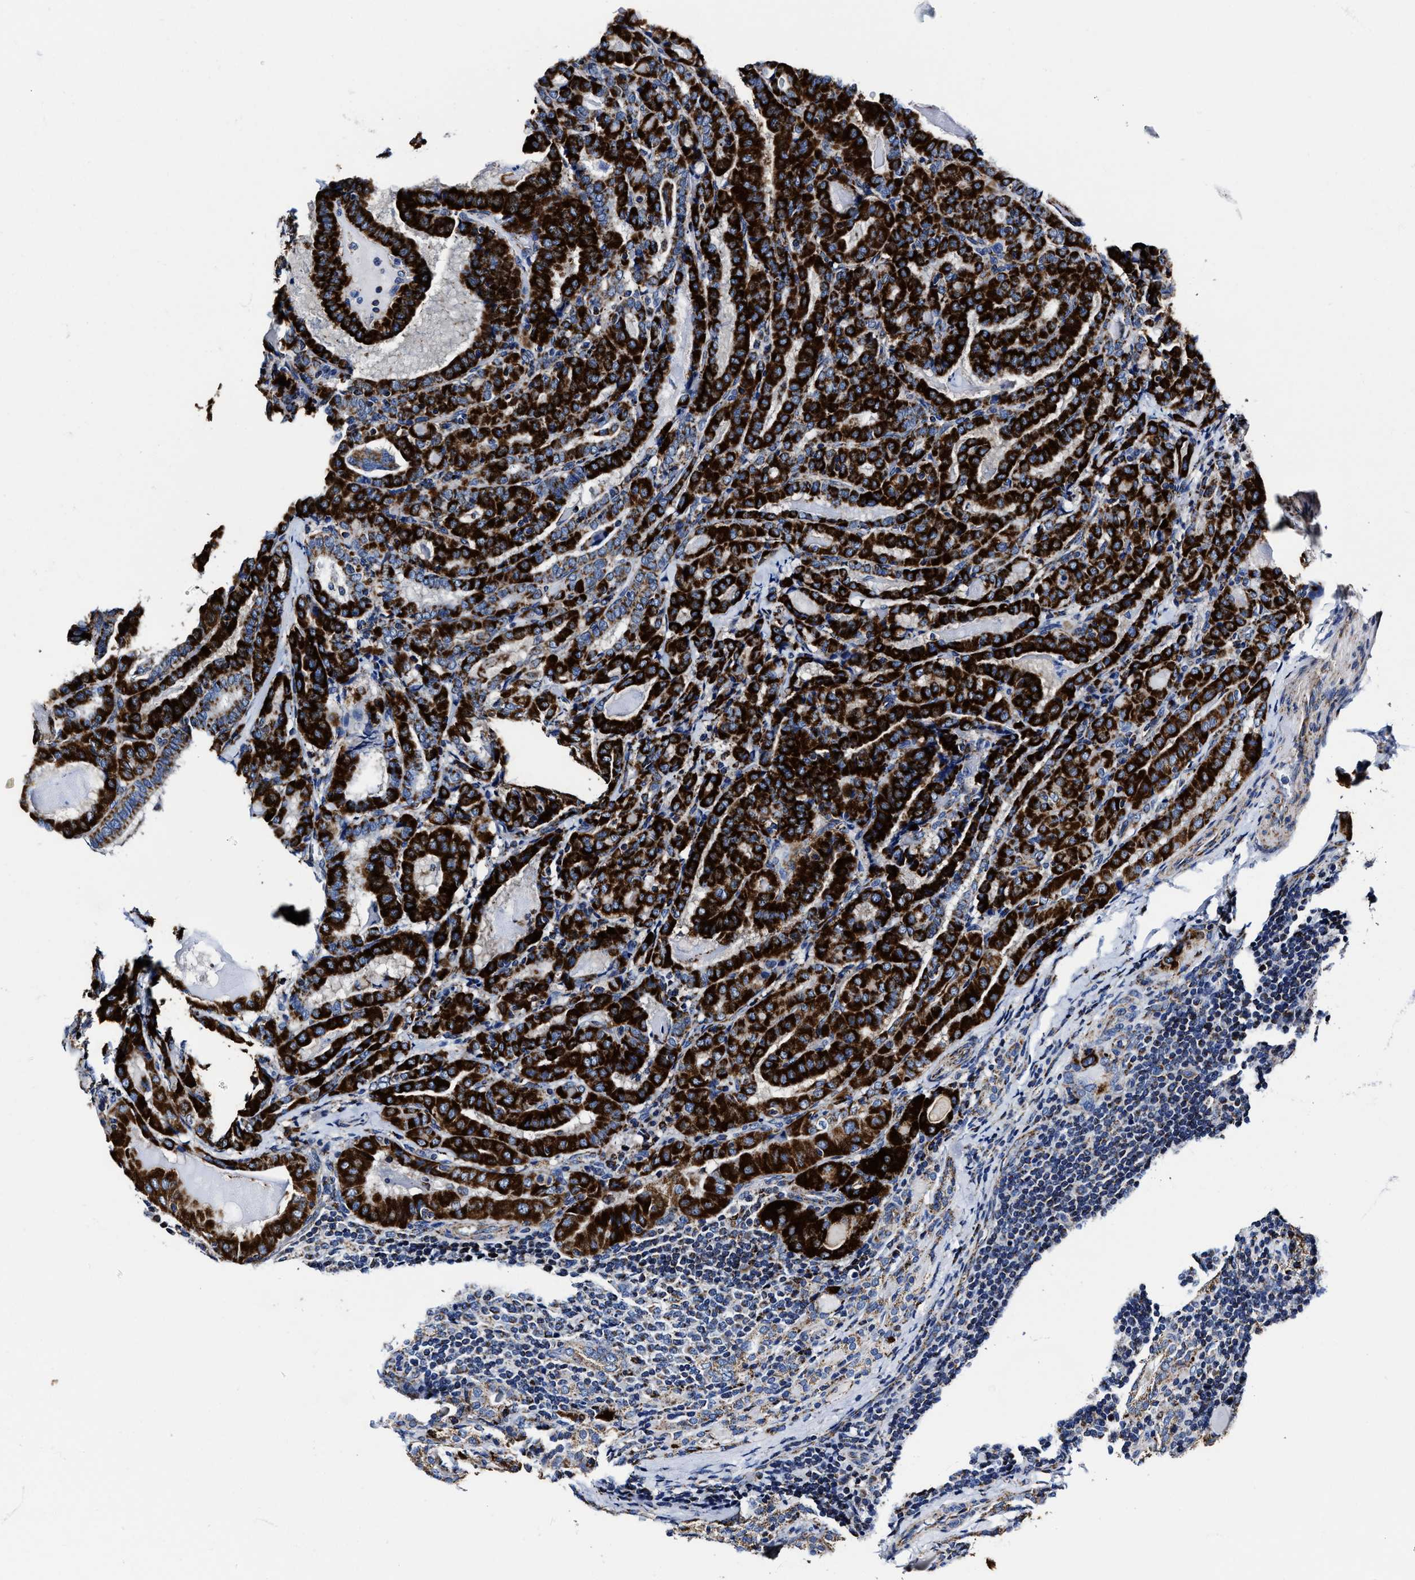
{"staining": {"intensity": "strong", "quantity": ">75%", "location": "cytoplasmic/membranous"}, "tissue": "thyroid cancer", "cell_type": "Tumor cells", "image_type": "cancer", "snomed": [{"axis": "morphology", "description": "Papillary adenocarcinoma, NOS"}, {"axis": "topography", "description": "Thyroid gland"}], "caption": "Thyroid papillary adenocarcinoma stained with a brown dye displays strong cytoplasmic/membranous positive staining in about >75% of tumor cells.", "gene": "HINT2", "patient": {"sex": "female", "age": 42}}